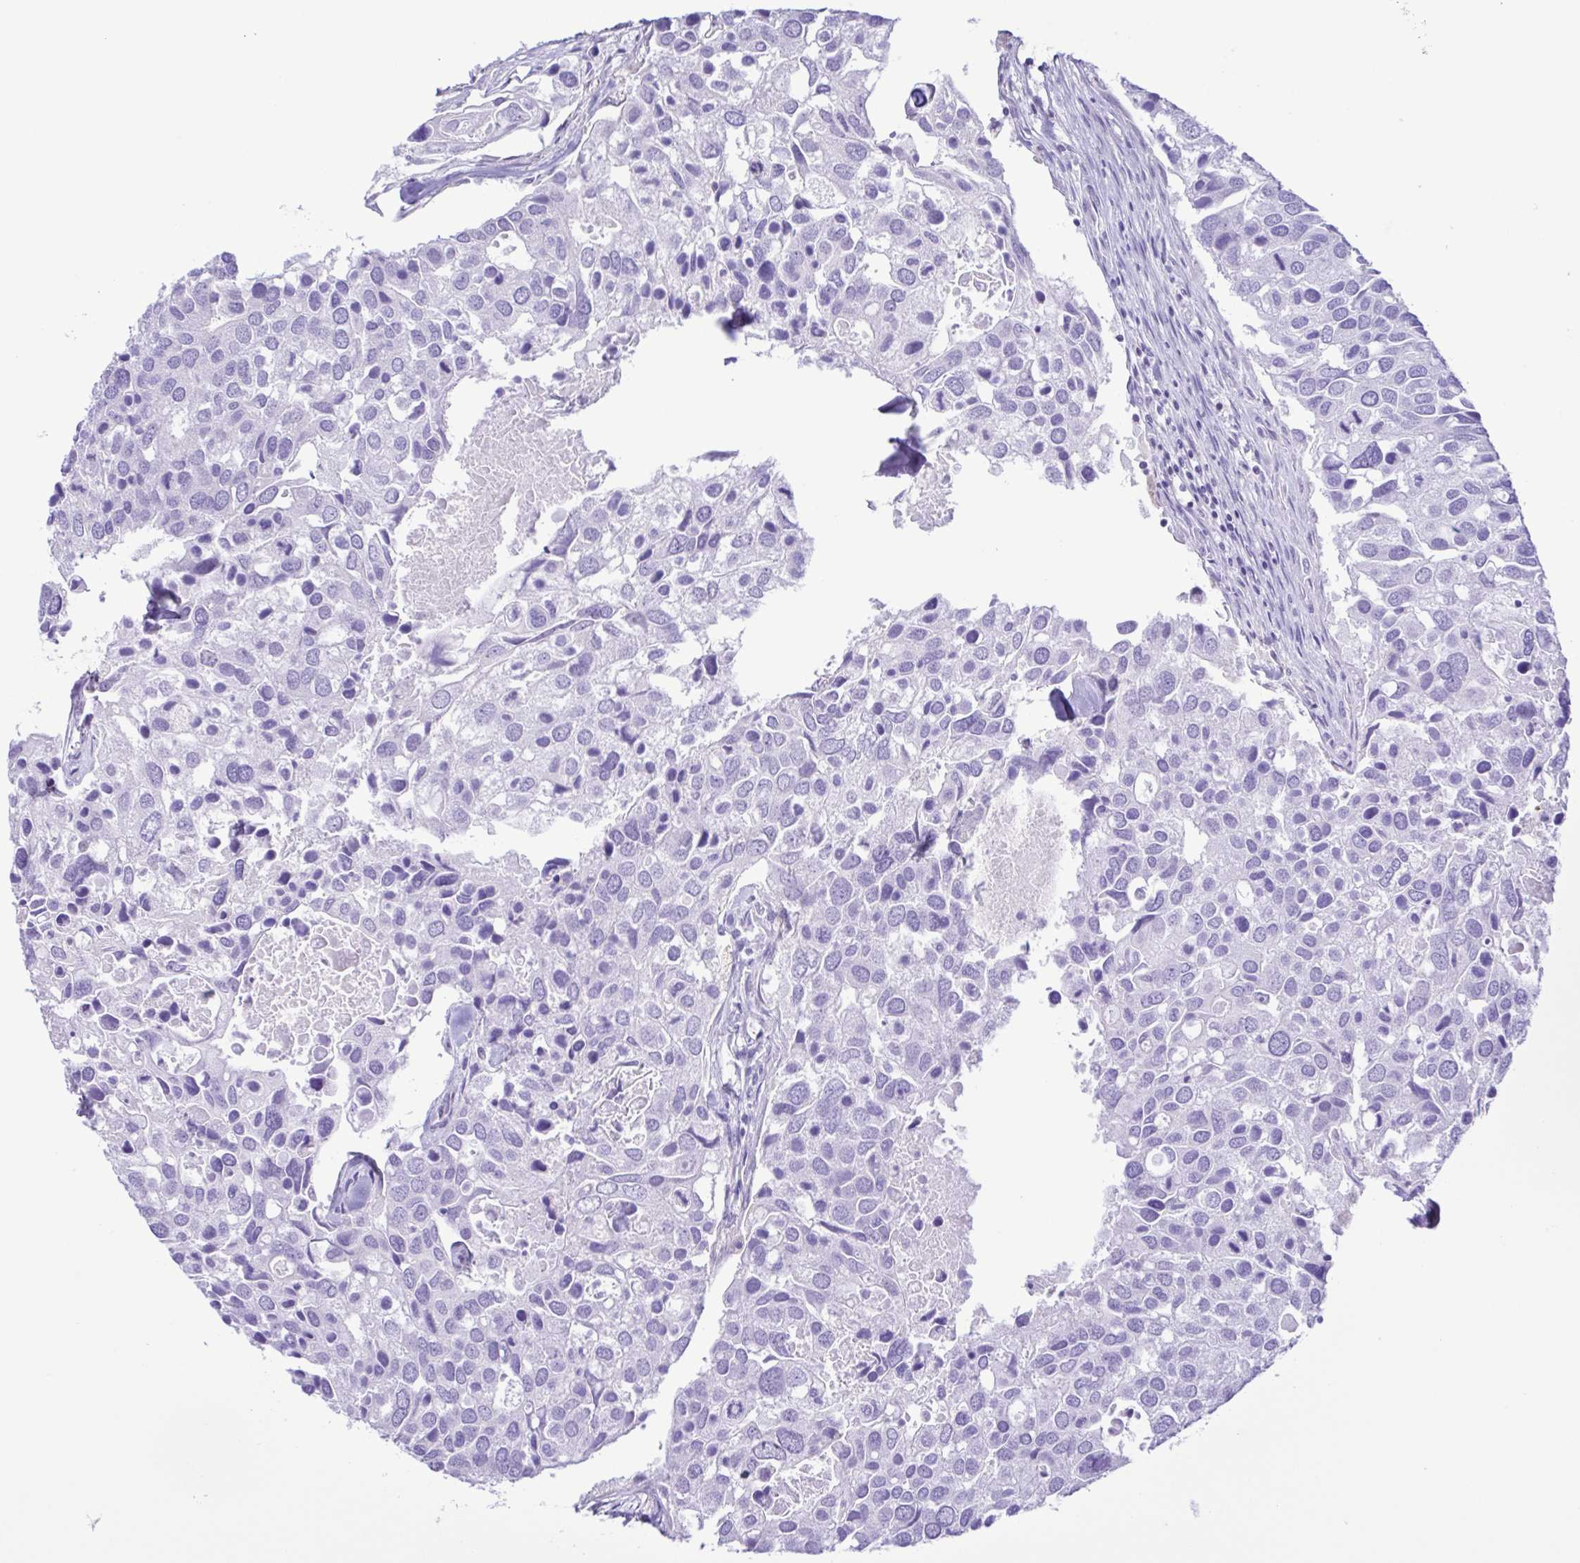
{"staining": {"intensity": "negative", "quantity": "none", "location": "none"}, "tissue": "breast cancer", "cell_type": "Tumor cells", "image_type": "cancer", "snomed": [{"axis": "morphology", "description": "Duct carcinoma"}, {"axis": "topography", "description": "Breast"}], "caption": "This is a photomicrograph of immunohistochemistry (IHC) staining of breast cancer, which shows no staining in tumor cells.", "gene": "CYP17A1", "patient": {"sex": "female", "age": 83}}